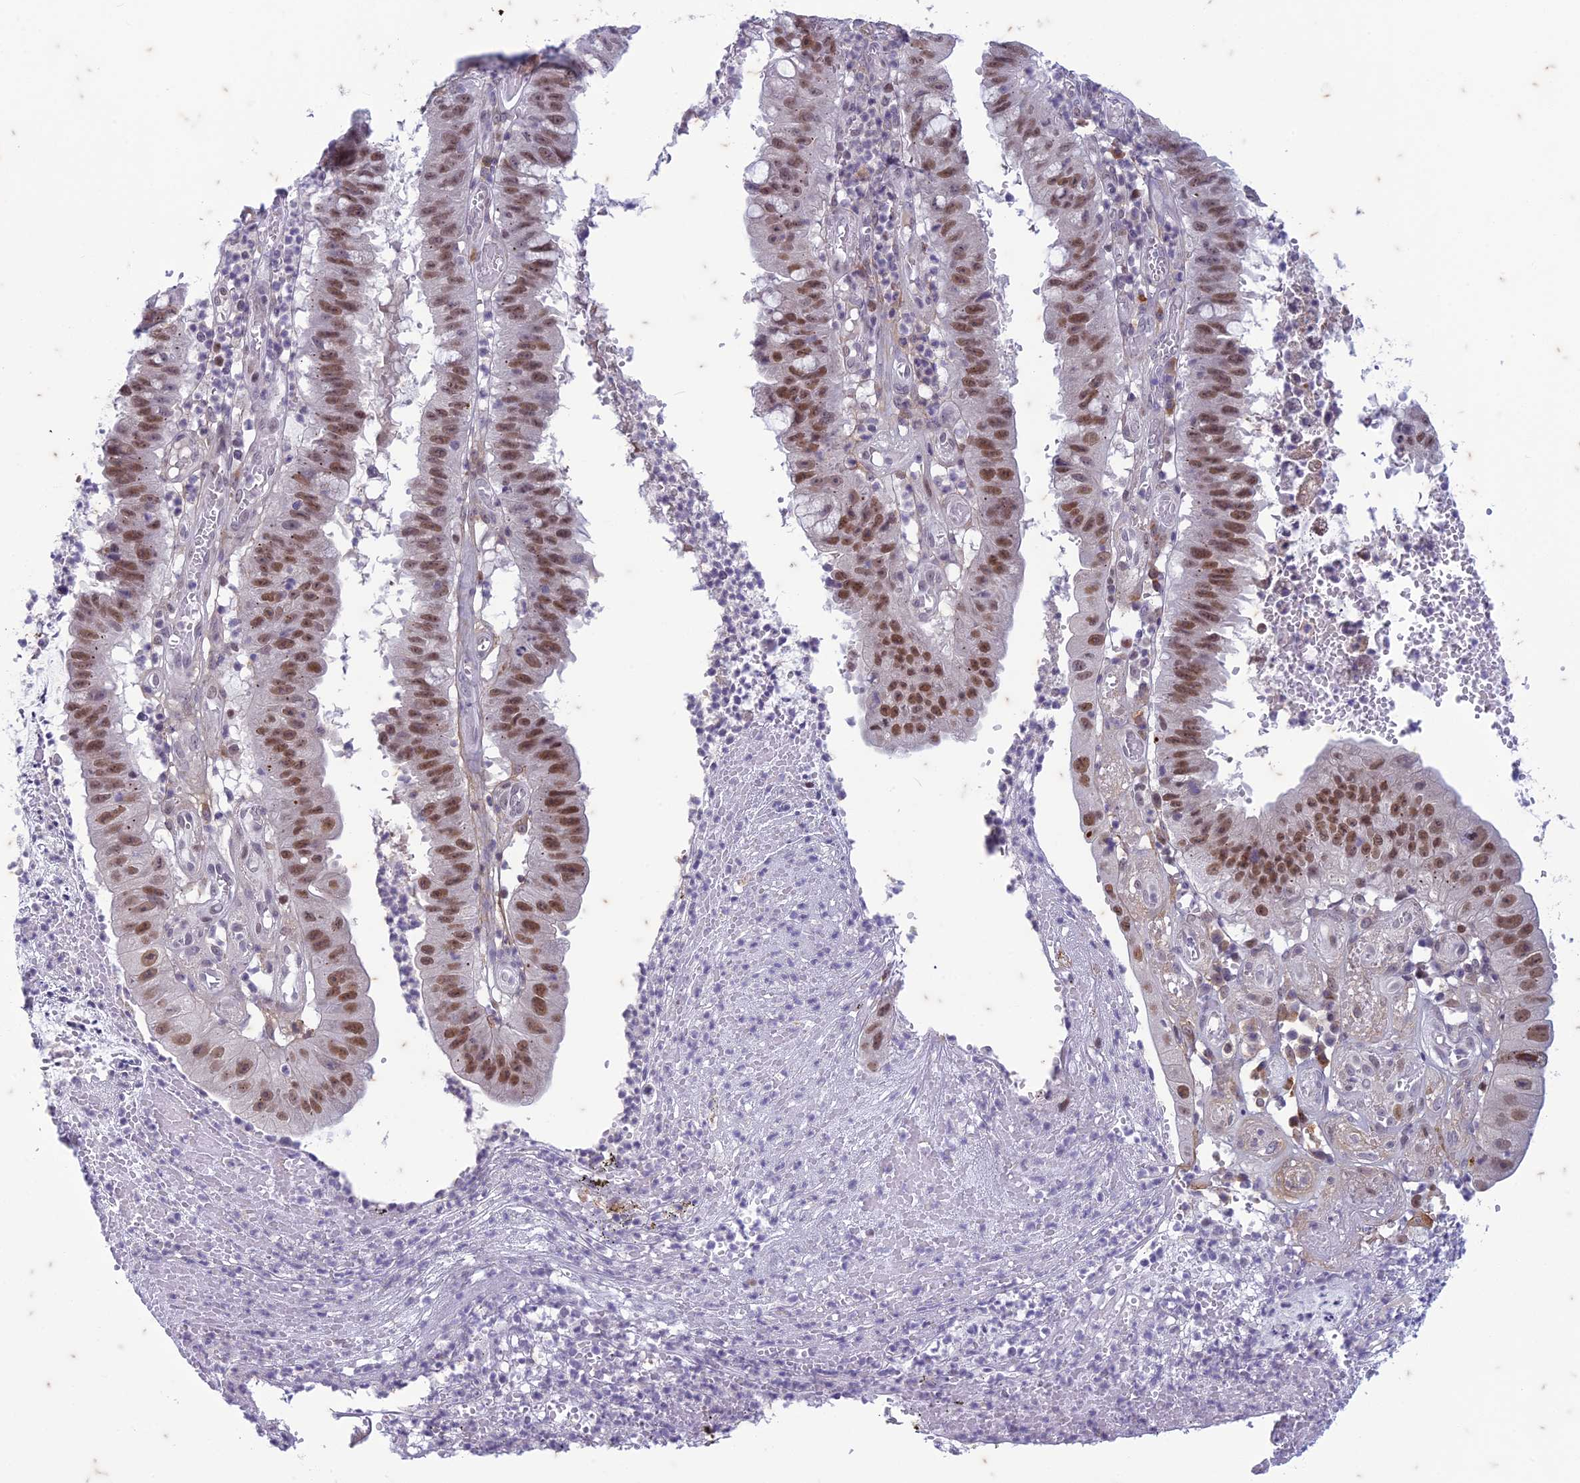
{"staining": {"intensity": "moderate", "quantity": ">75%", "location": "nuclear"}, "tissue": "stomach cancer", "cell_type": "Tumor cells", "image_type": "cancer", "snomed": [{"axis": "morphology", "description": "Adenocarcinoma, NOS"}, {"axis": "topography", "description": "Stomach"}], "caption": "Immunohistochemical staining of human adenocarcinoma (stomach) demonstrates moderate nuclear protein positivity in about >75% of tumor cells. Nuclei are stained in blue.", "gene": "PABPN1L", "patient": {"sex": "male", "age": 59}}